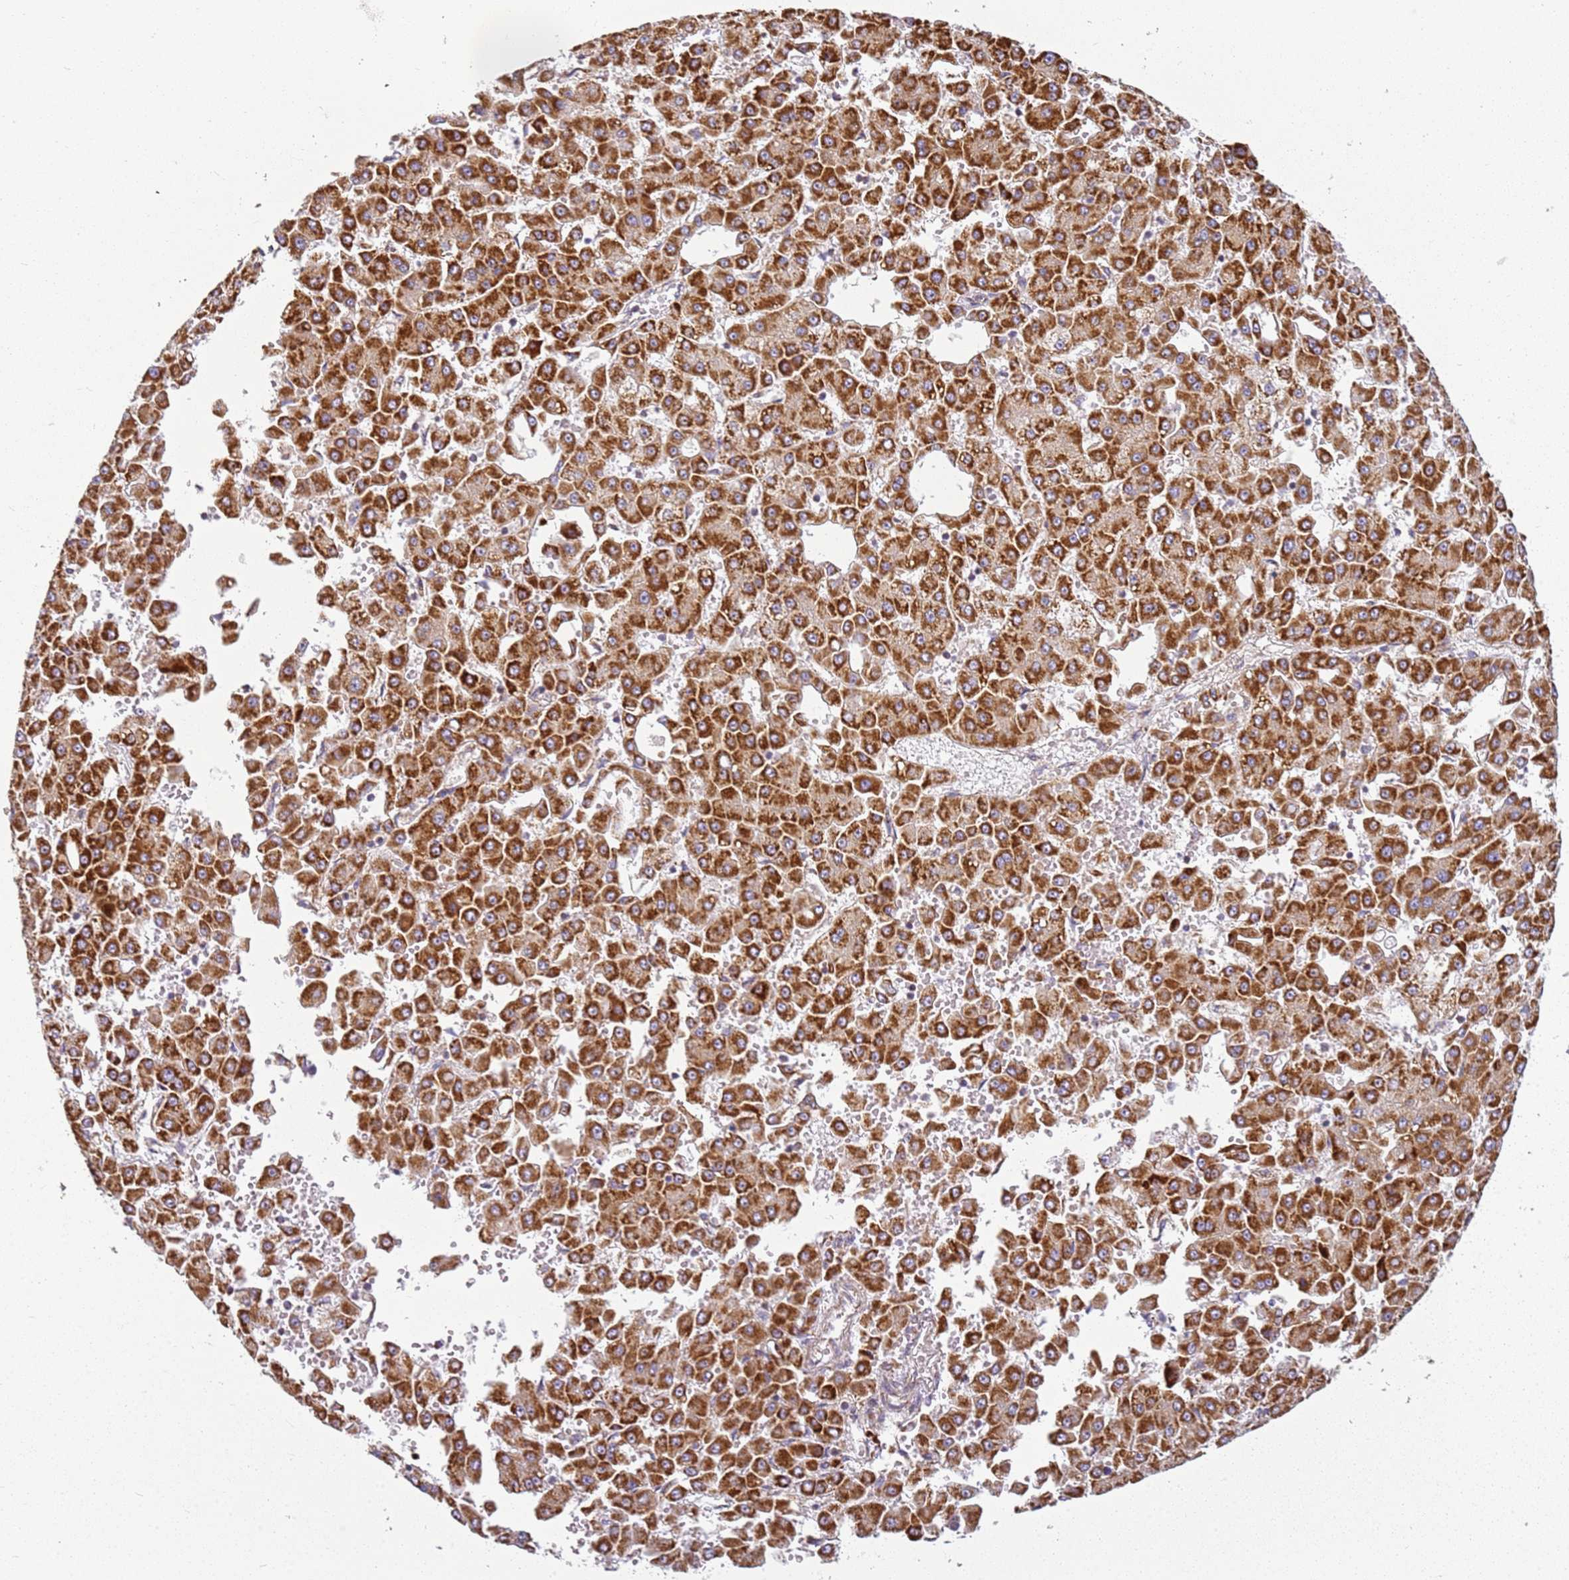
{"staining": {"intensity": "strong", "quantity": ">75%", "location": "cytoplasmic/membranous"}, "tissue": "liver cancer", "cell_type": "Tumor cells", "image_type": "cancer", "snomed": [{"axis": "morphology", "description": "Carcinoma, Hepatocellular, NOS"}, {"axis": "topography", "description": "Liver"}], "caption": "Strong cytoplasmic/membranous protein staining is present in about >75% of tumor cells in liver cancer (hepatocellular carcinoma).", "gene": "TMEM200C", "patient": {"sex": "male", "age": 47}}